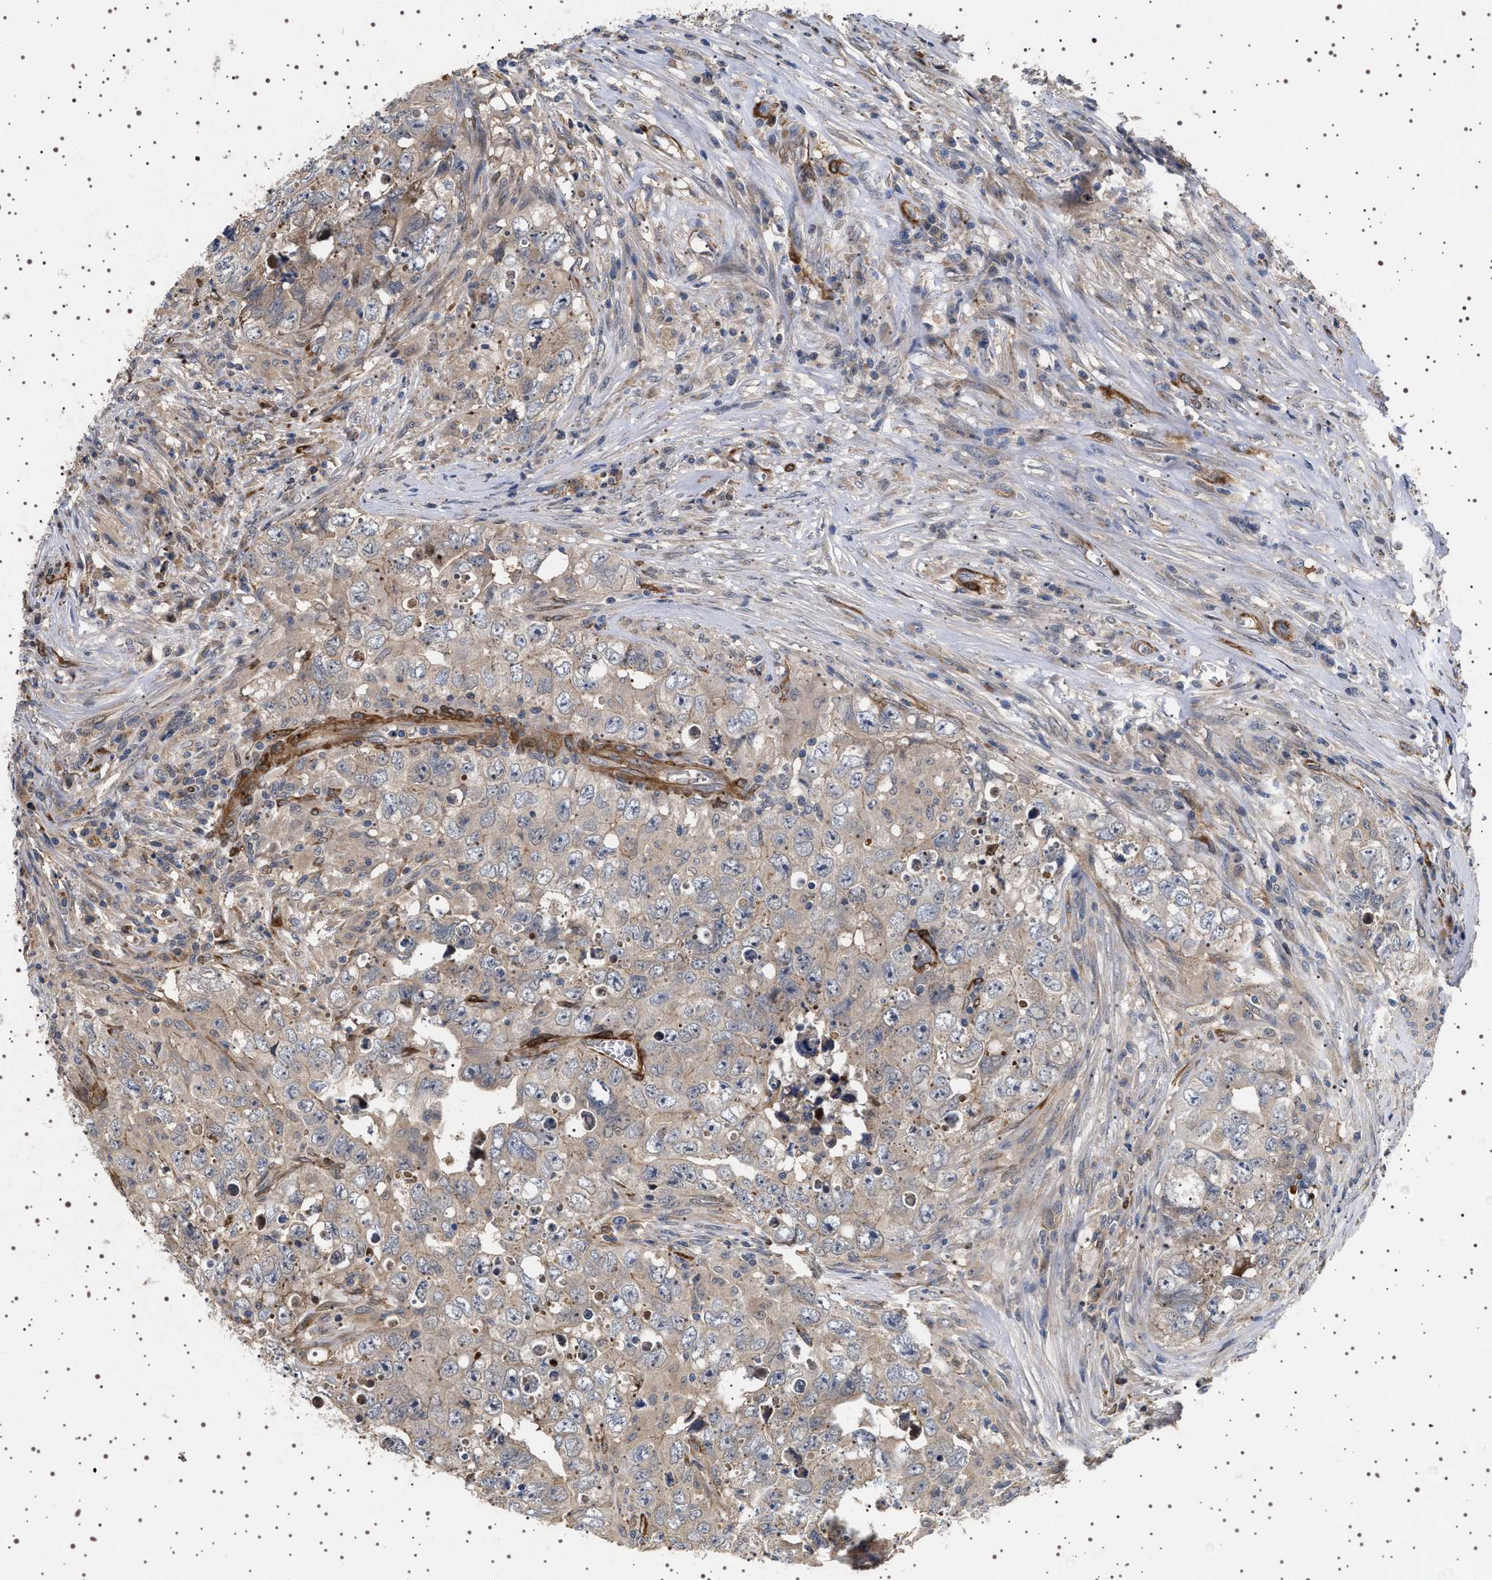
{"staining": {"intensity": "weak", "quantity": ">75%", "location": "cytoplasmic/membranous"}, "tissue": "testis cancer", "cell_type": "Tumor cells", "image_type": "cancer", "snomed": [{"axis": "morphology", "description": "Seminoma, NOS"}, {"axis": "morphology", "description": "Carcinoma, Embryonal, NOS"}, {"axis": "topography", "description": "Testis"}], "caption": "Testis cancer tissue reveals weak cytoplasmic/membranous positivity in approximately >75% of tumor cells (Brightfield microscopy of DAB IHC at high magnification).", "gene": "GUCY1B1", "patient": {"sex": "male", "age": 43}}